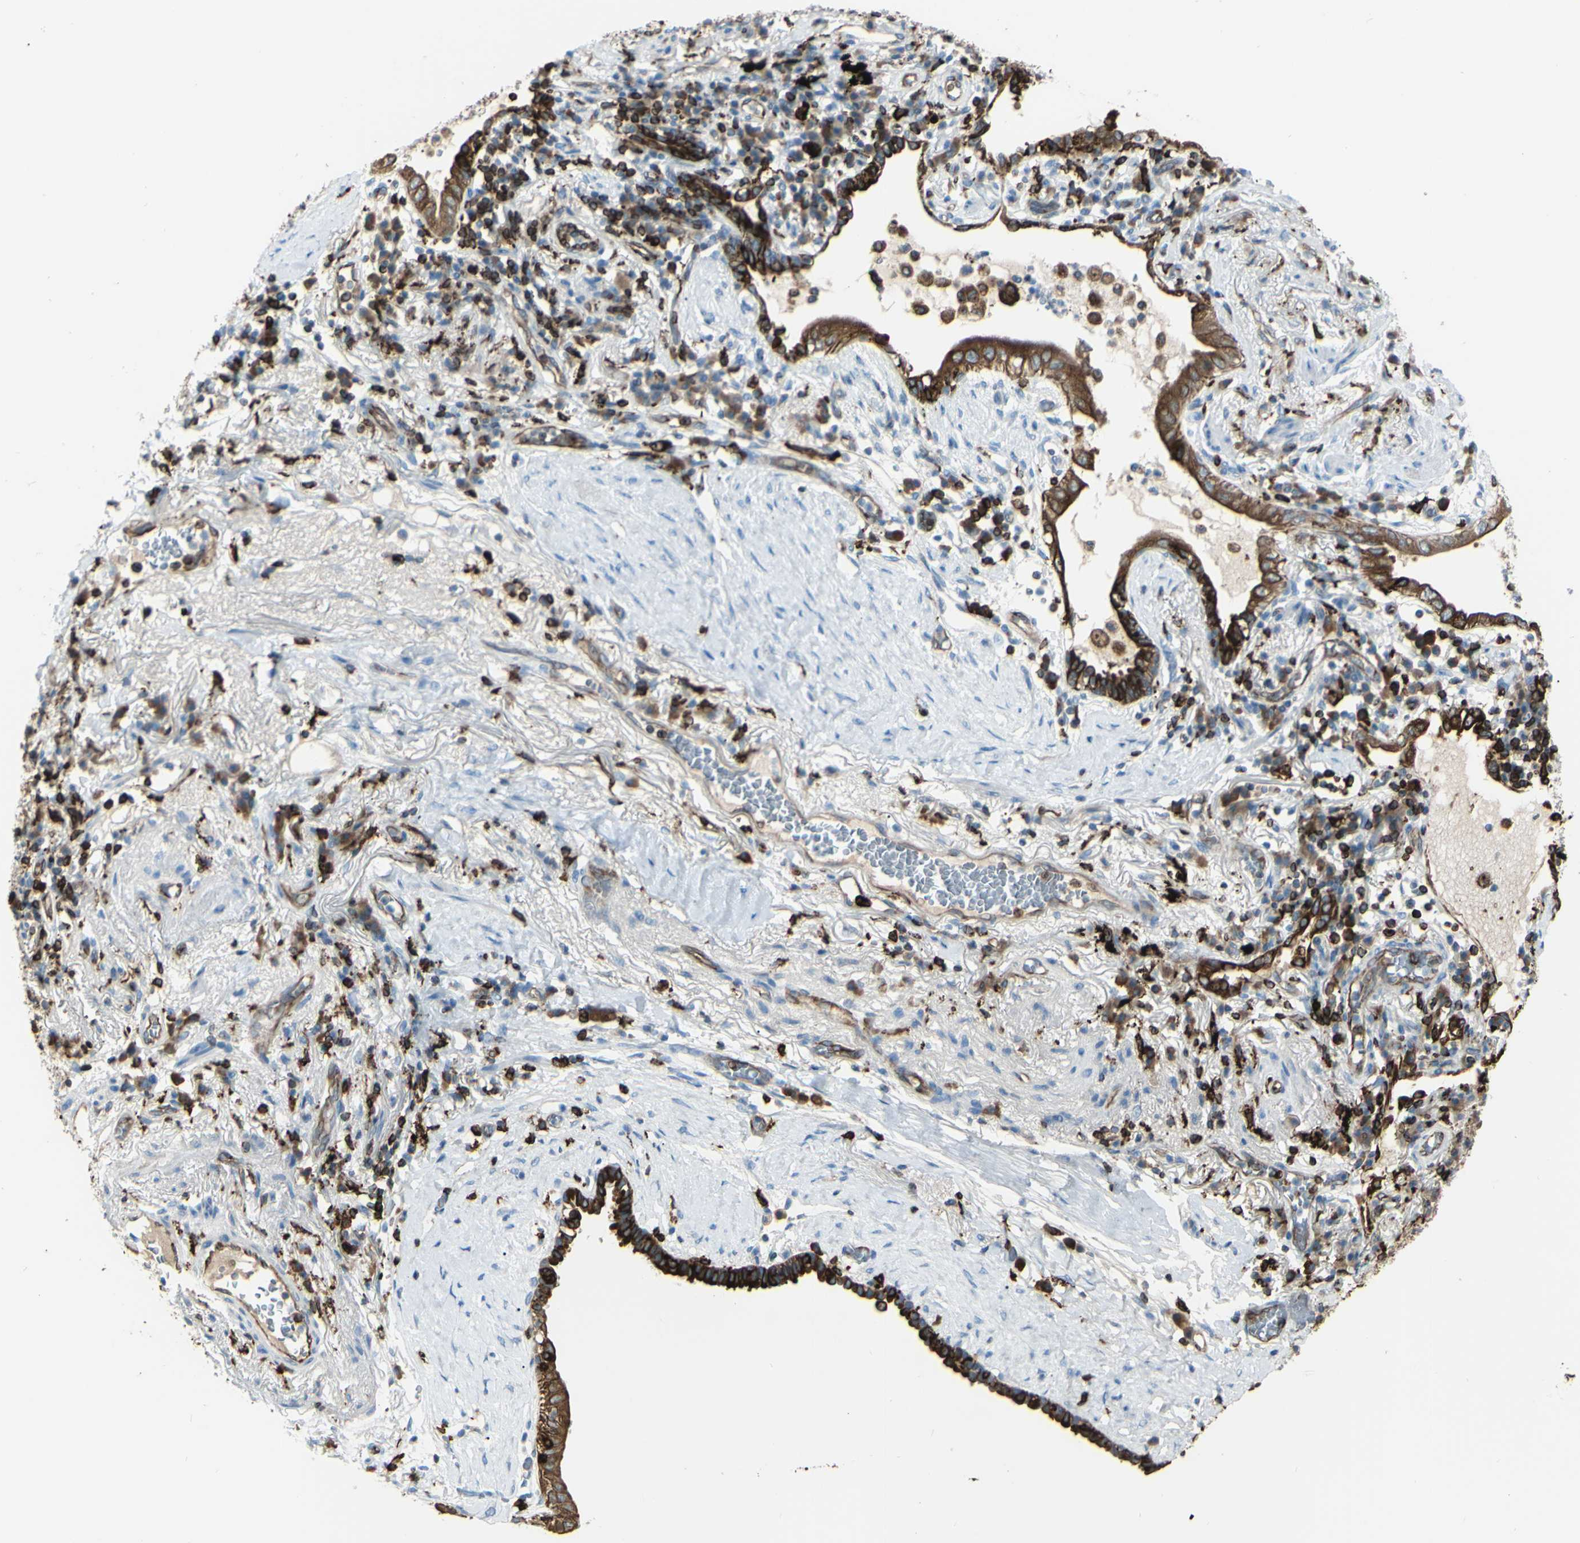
{"staining": {"intensity": "moderate", "quantity": ">75%", "location": "cytoplasmic/membranous"}, "tissue": "lung cancer", "cell_type": "Tumor cells", "image_type": "cancer", "snomed": [{"axis": "morphology", "description": "Adenocarcinoma, NOS"}, {"axis": "topography", "description": "Lung"}], "caption": "Lung adenocarcinoma was stained to show a protein in brown. There is medium levels of moderate cytoplasmic/membranous positivity in approximately >75% of tumor cells.", "gene": "CD74", "patient": {"sex": "female", "age": 70}}